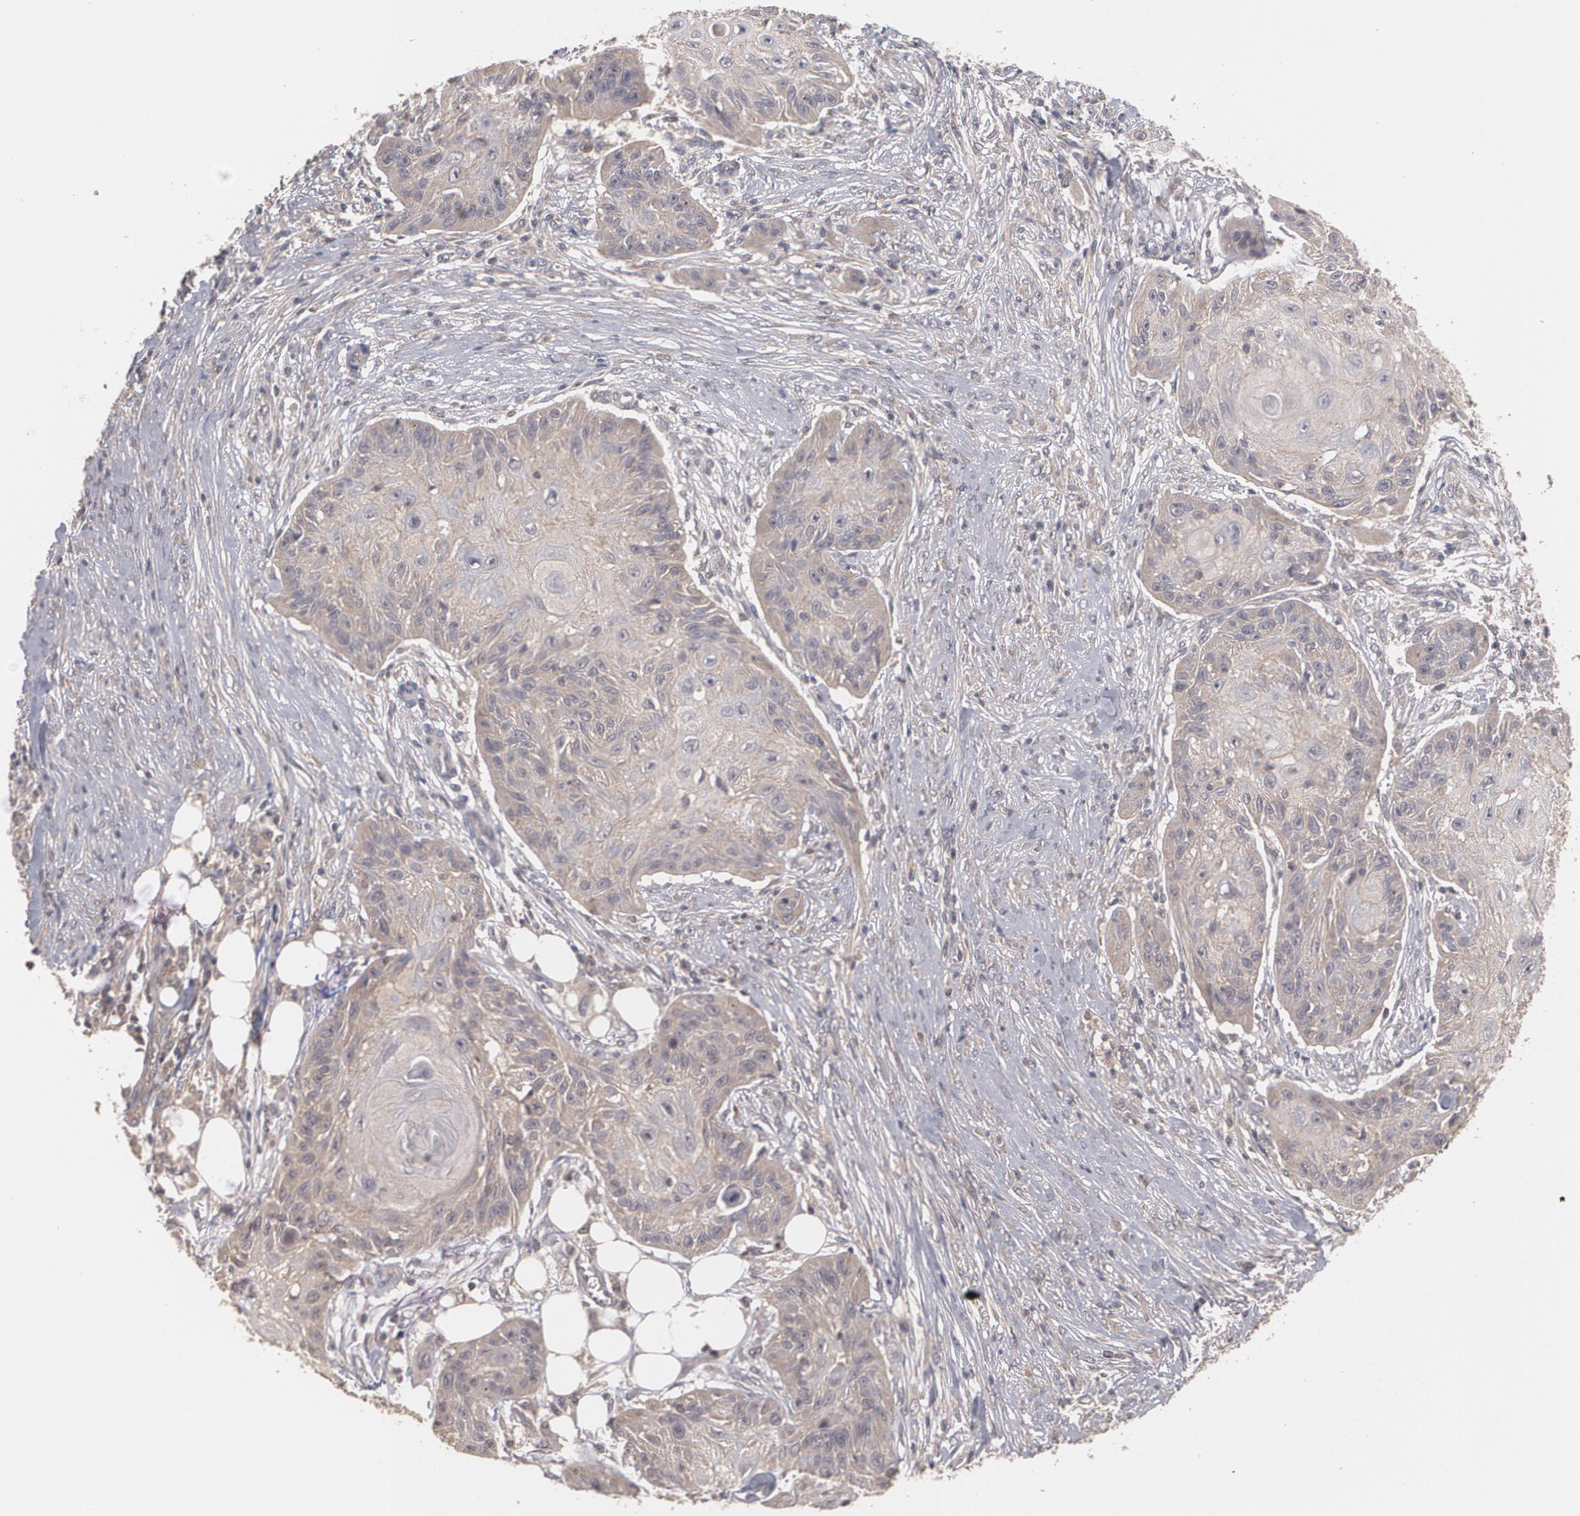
{"staining": {"intensity": "moderate", "quantity": ">75%", "location": "cytoplasmic/membranous"}, "tissue": "skin cancer", "cell_type": "Tumor cells", "image_type": "cancer", "snomed": [{"axis": "morphology", "description": "Squamous cell carcinoma, NOS"}, {"axis": "topography", "description": "Skin"}], "caption": "An image showing moderate cytoplasmic/membranous staining in approximately >75% of tumor cells in skin squamous cell carcinoma, as visualized by brown immunohistochemical staining.", "gene": "ARF6", "patient": {"sex": "female", "age": 88}}